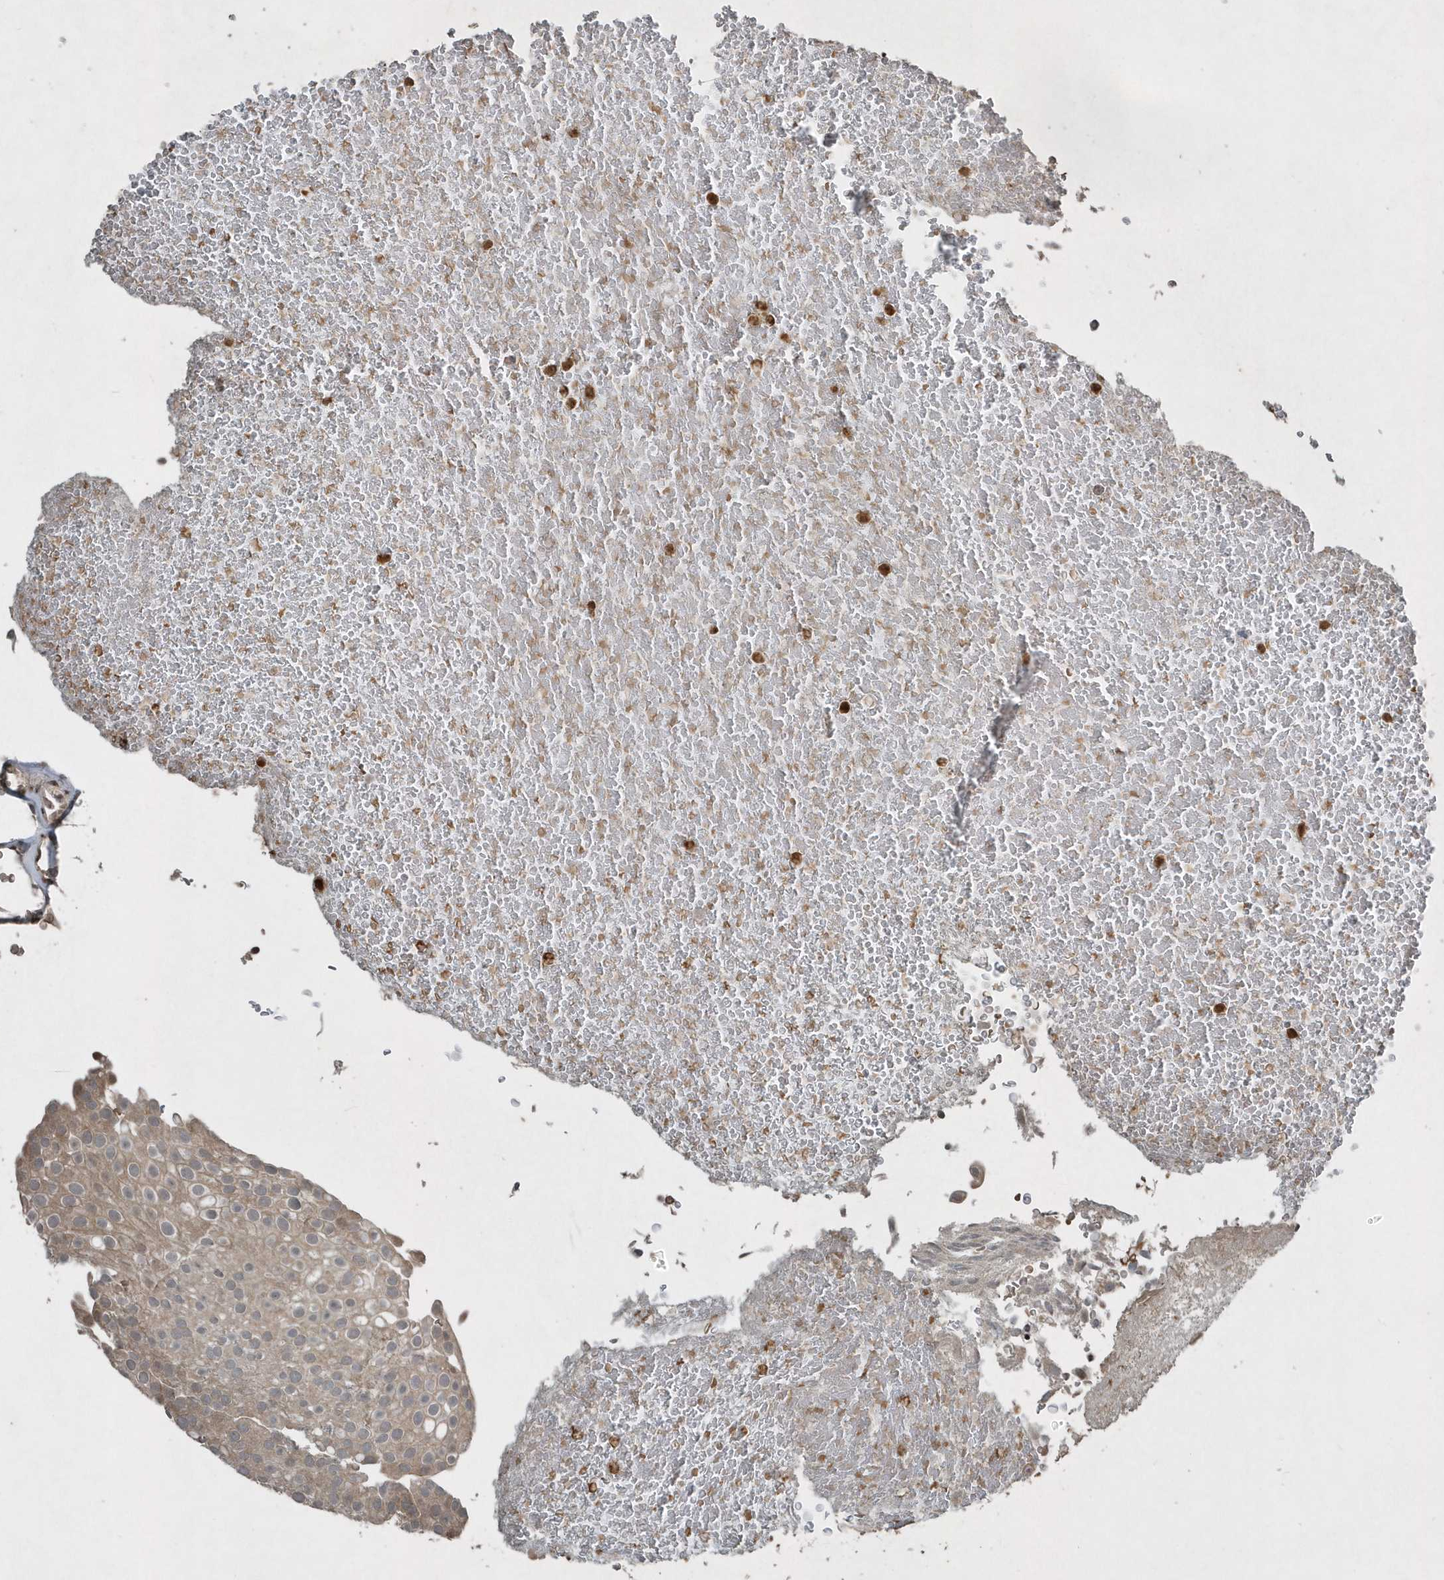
{"staining": {"intensity": "weak", "quantity": ">75%", "location": "cytoplasmic/membranous"}, "tissue": "urothelial cancer", "cell_type": "Tumor cells", "image_type": "cancer", "snomed": [{"axis": "morphology", "description": "Urothelial carcinoma, Low grade"}, {"axis": "topography", "description": "Urinary bladder"}], "caption": "Weak cytoplasmic/membranous protein staining is present in about >75% of tumor cells in urothelial carcinoma (low-grade). (DAB = brown stain, brightfield microscopy at high magnification).", "gene": "EIF2B1", "patient": {"sex": "male", "age": 78}}